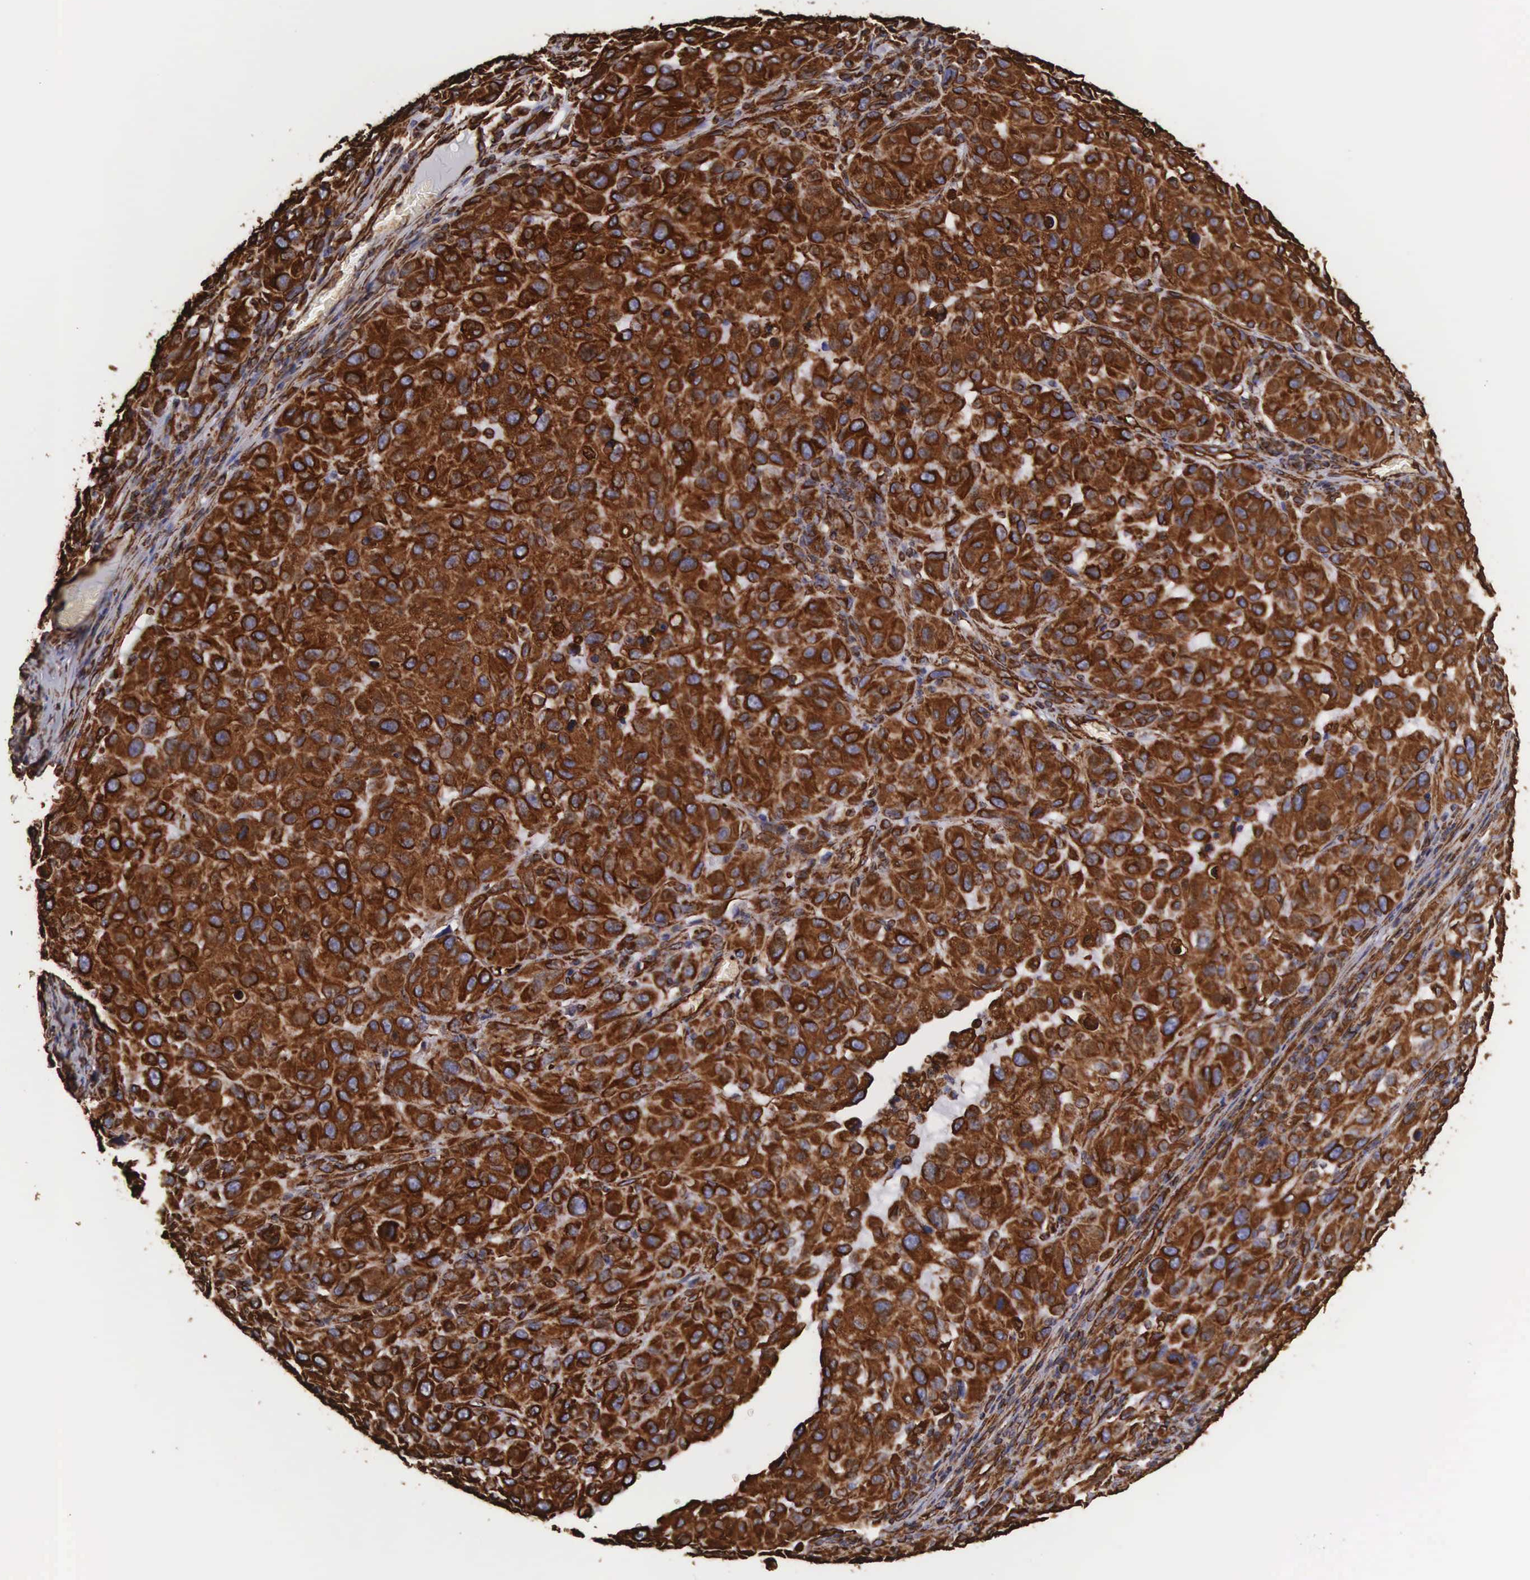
{"staining": {"intensity": "strong", "quantity": ">75%", "location": "cytoplasmic/membranous"}, "tissue": "melanoma", "cell_type": "Tumor cells", "image_type": "cancer", "snomed": [{"axis": "morphology", "description": "Malignant melanoma, NOS"}, {"axis": "topography", "description": "Skin"}], "caption": "Melanoma stained with DAB immunohistochemistry (IHC) reveals high levels of strong cytoplasmic/membranous positivity in about >75% of tumor cells.", "gene": "VIM", "patient": {"sex": "female", "age": 77}}